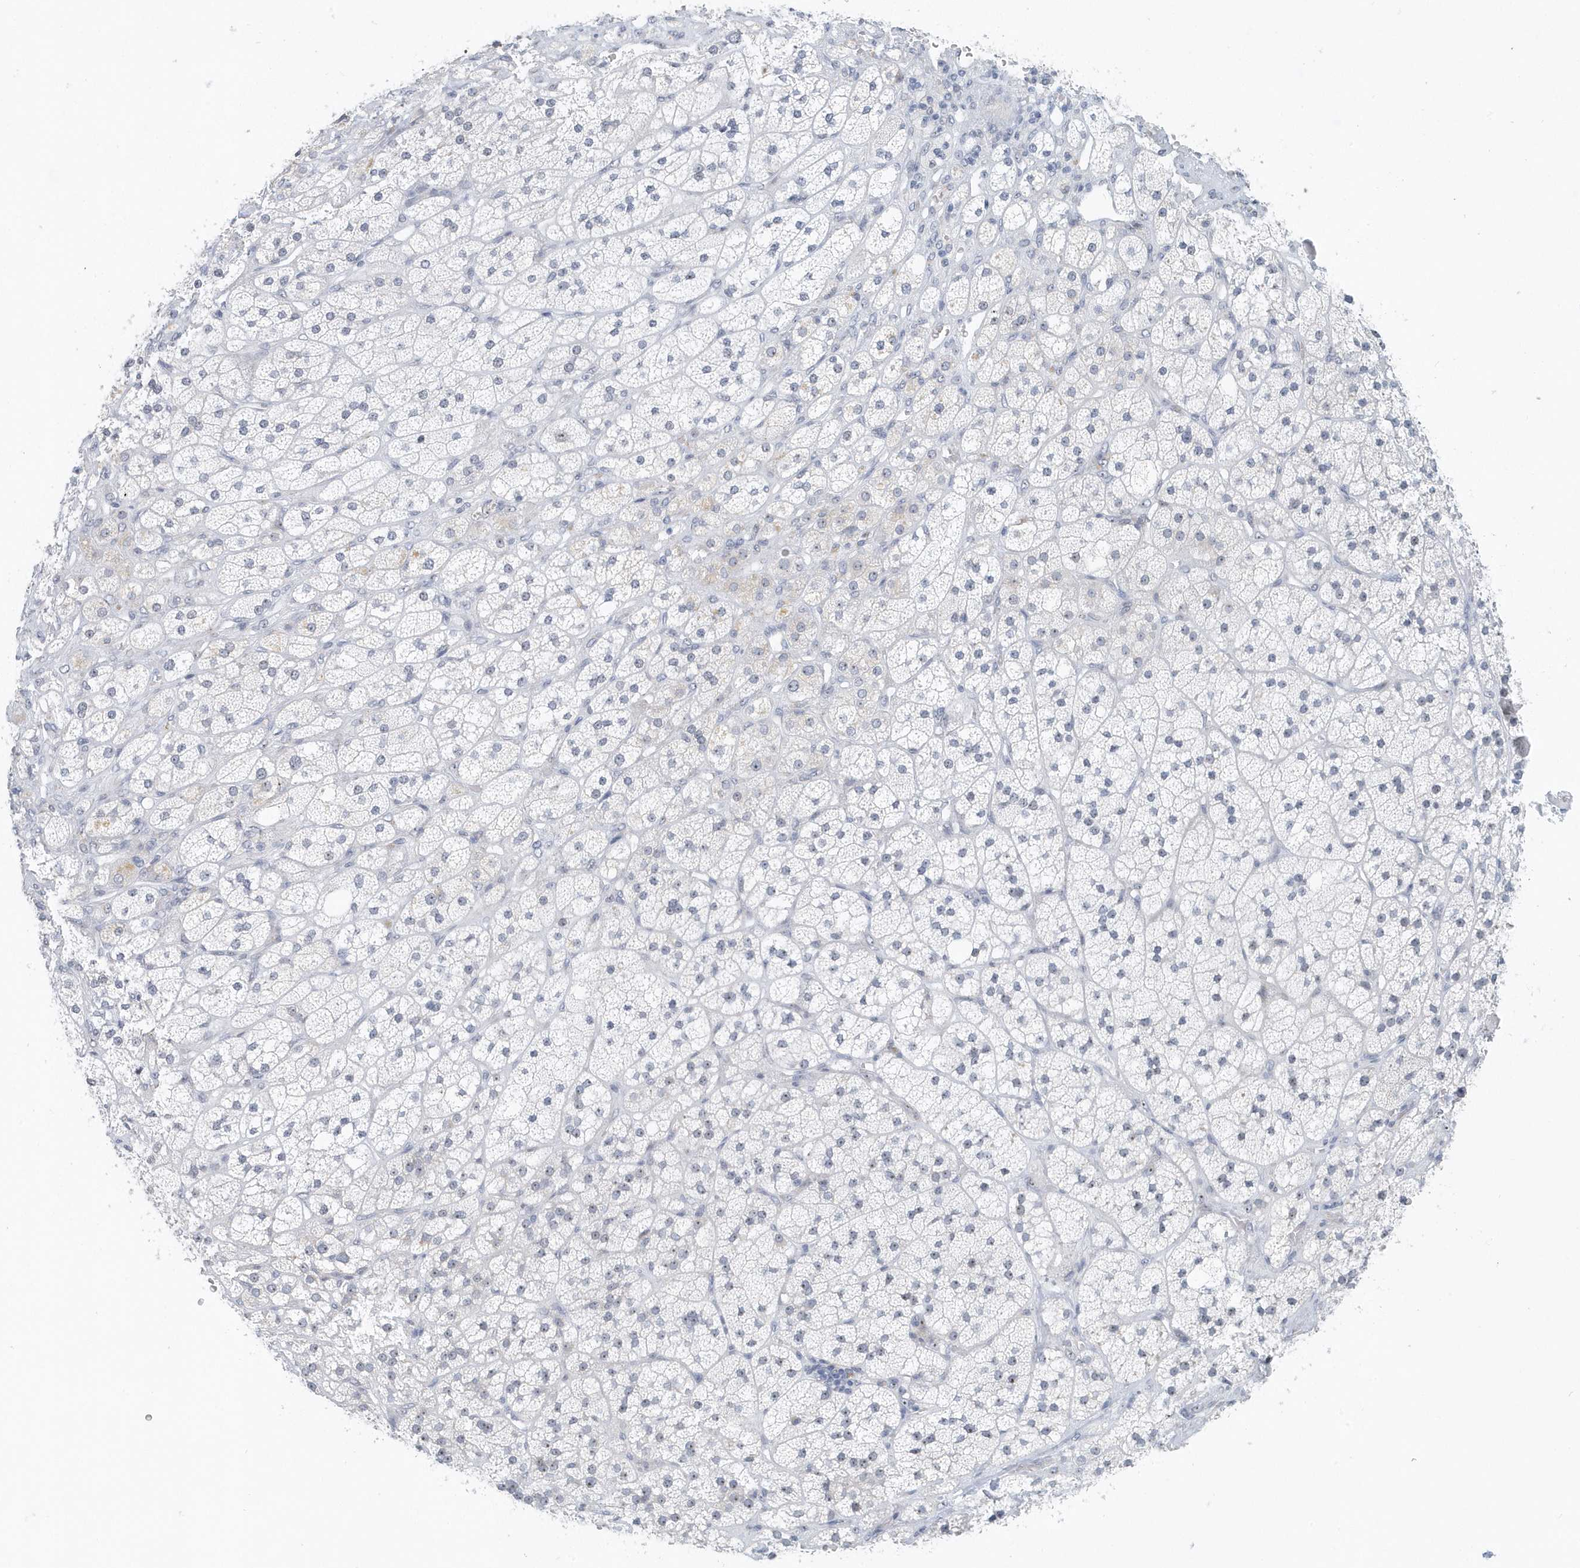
{"staining": {"intensity": "weak", "quantity": "25%-75%", "location": "nuclear"}, "tissue": "adrenal gland", "cell_type": "Glandular cells", "image_type": "normal", "snomed": [{"axis": "morphology", "description": "Normal tissue, NOS"}, {"axis": "topography", "description": "Adrenal gland"}], "caption": "A brown stain labels weak nuclear positivity of a protein in glandular cells of normal human adrenal gland.", "gene": "RPF2", "patient": {"sex": "male", "age": 61}}